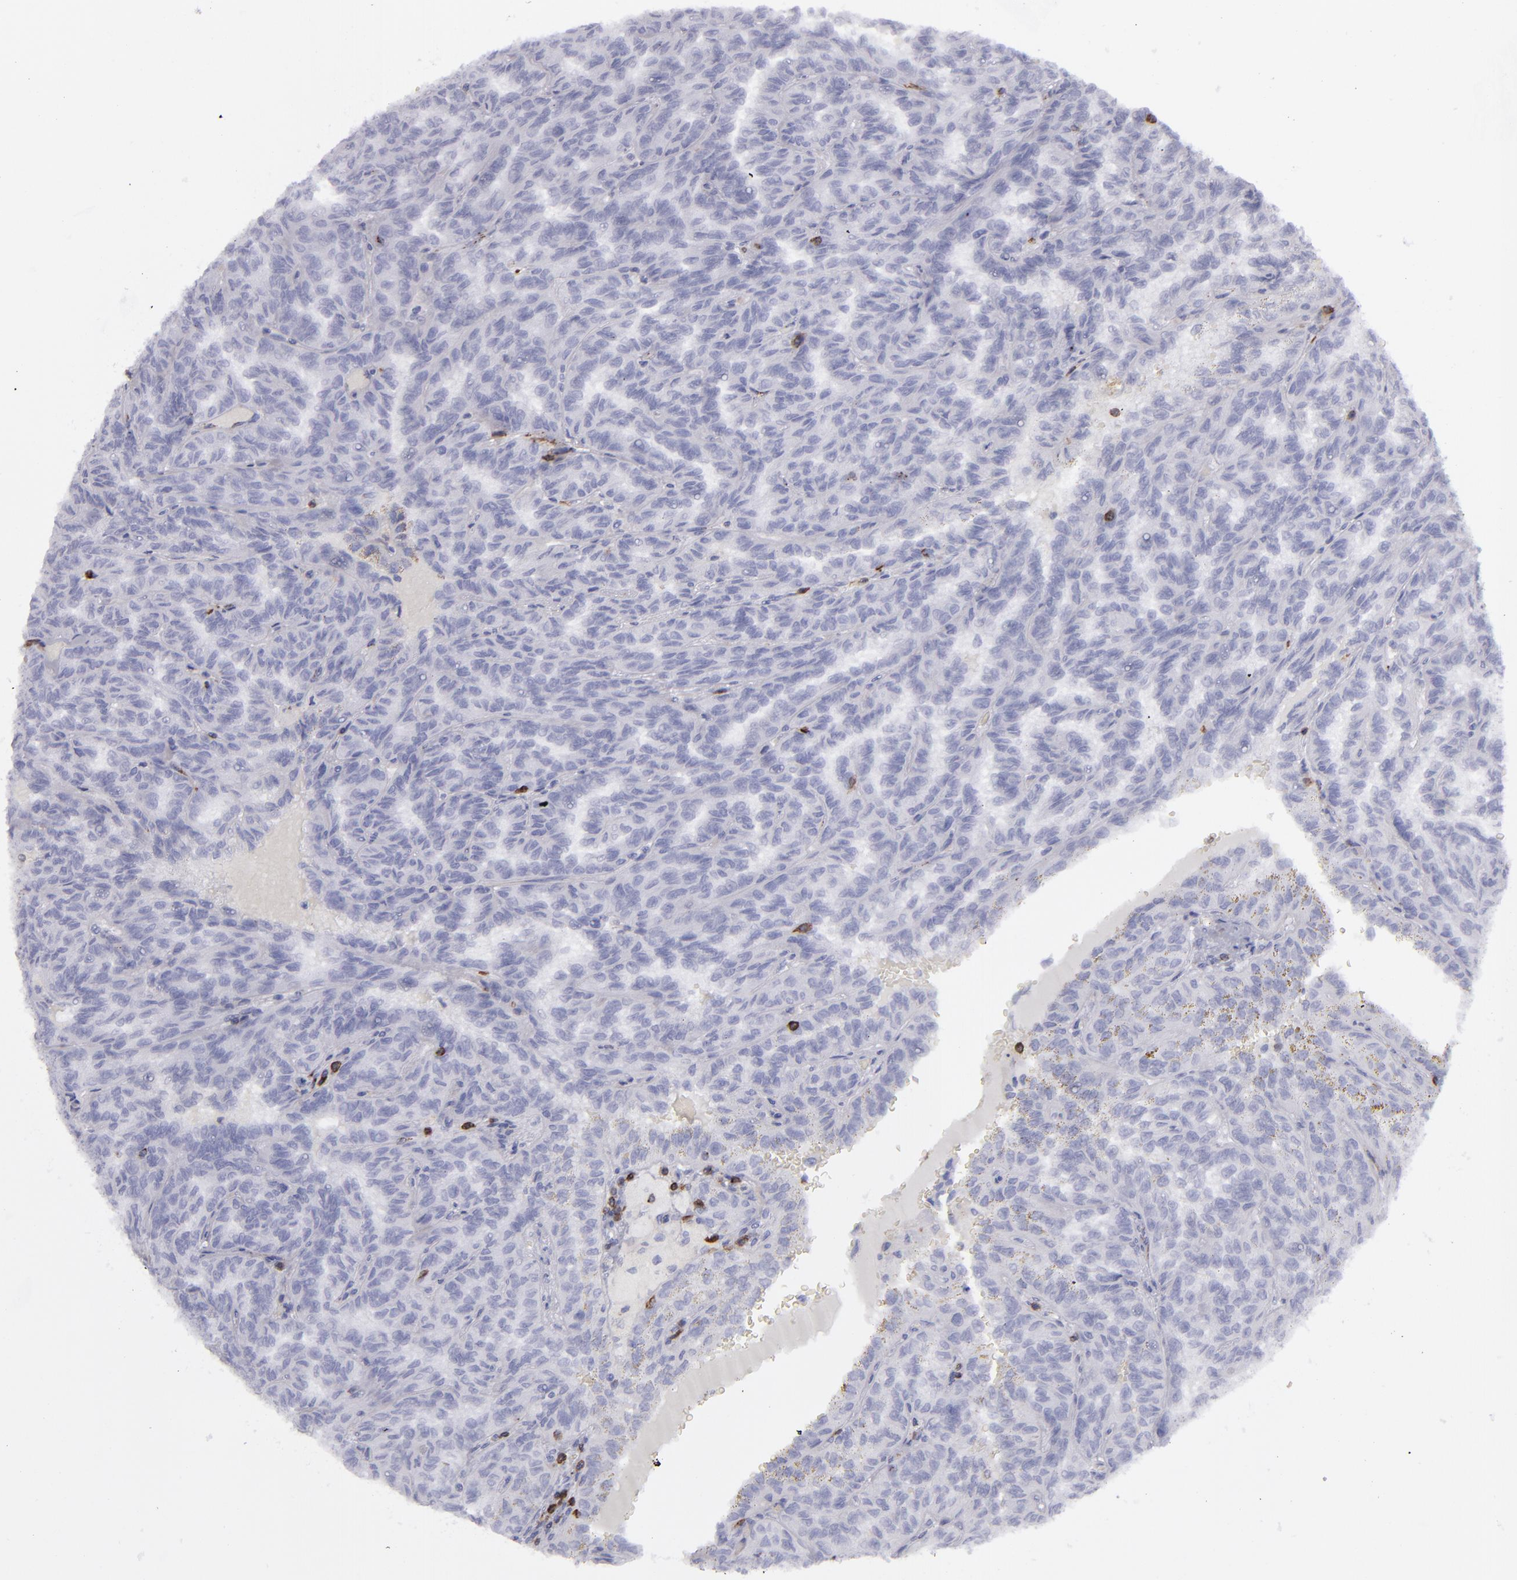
{"staining": {"intensity": "negative", "quantity": "none", "location": "none"}, "tissue": "renal cancer", "cell_type": "Tumor cells", "image_type": "cancer", "snomed": [{"axis": "morphology", "description": "Inflammation, NOS"}, {"axis": "morphology", "description": "Adenocarcinoma, NOS"}, {"axis": "topography", "description": "Kidney"}], "caption": "High magnification brightfield microscopy of adenocarcinoma (renal) stained with DAB (brown) and counterstained with hematoxylin (blue): tumor cells show no significant positivity.", "gene": "CD27", "patient": {"sex": "male", "age": 68}}